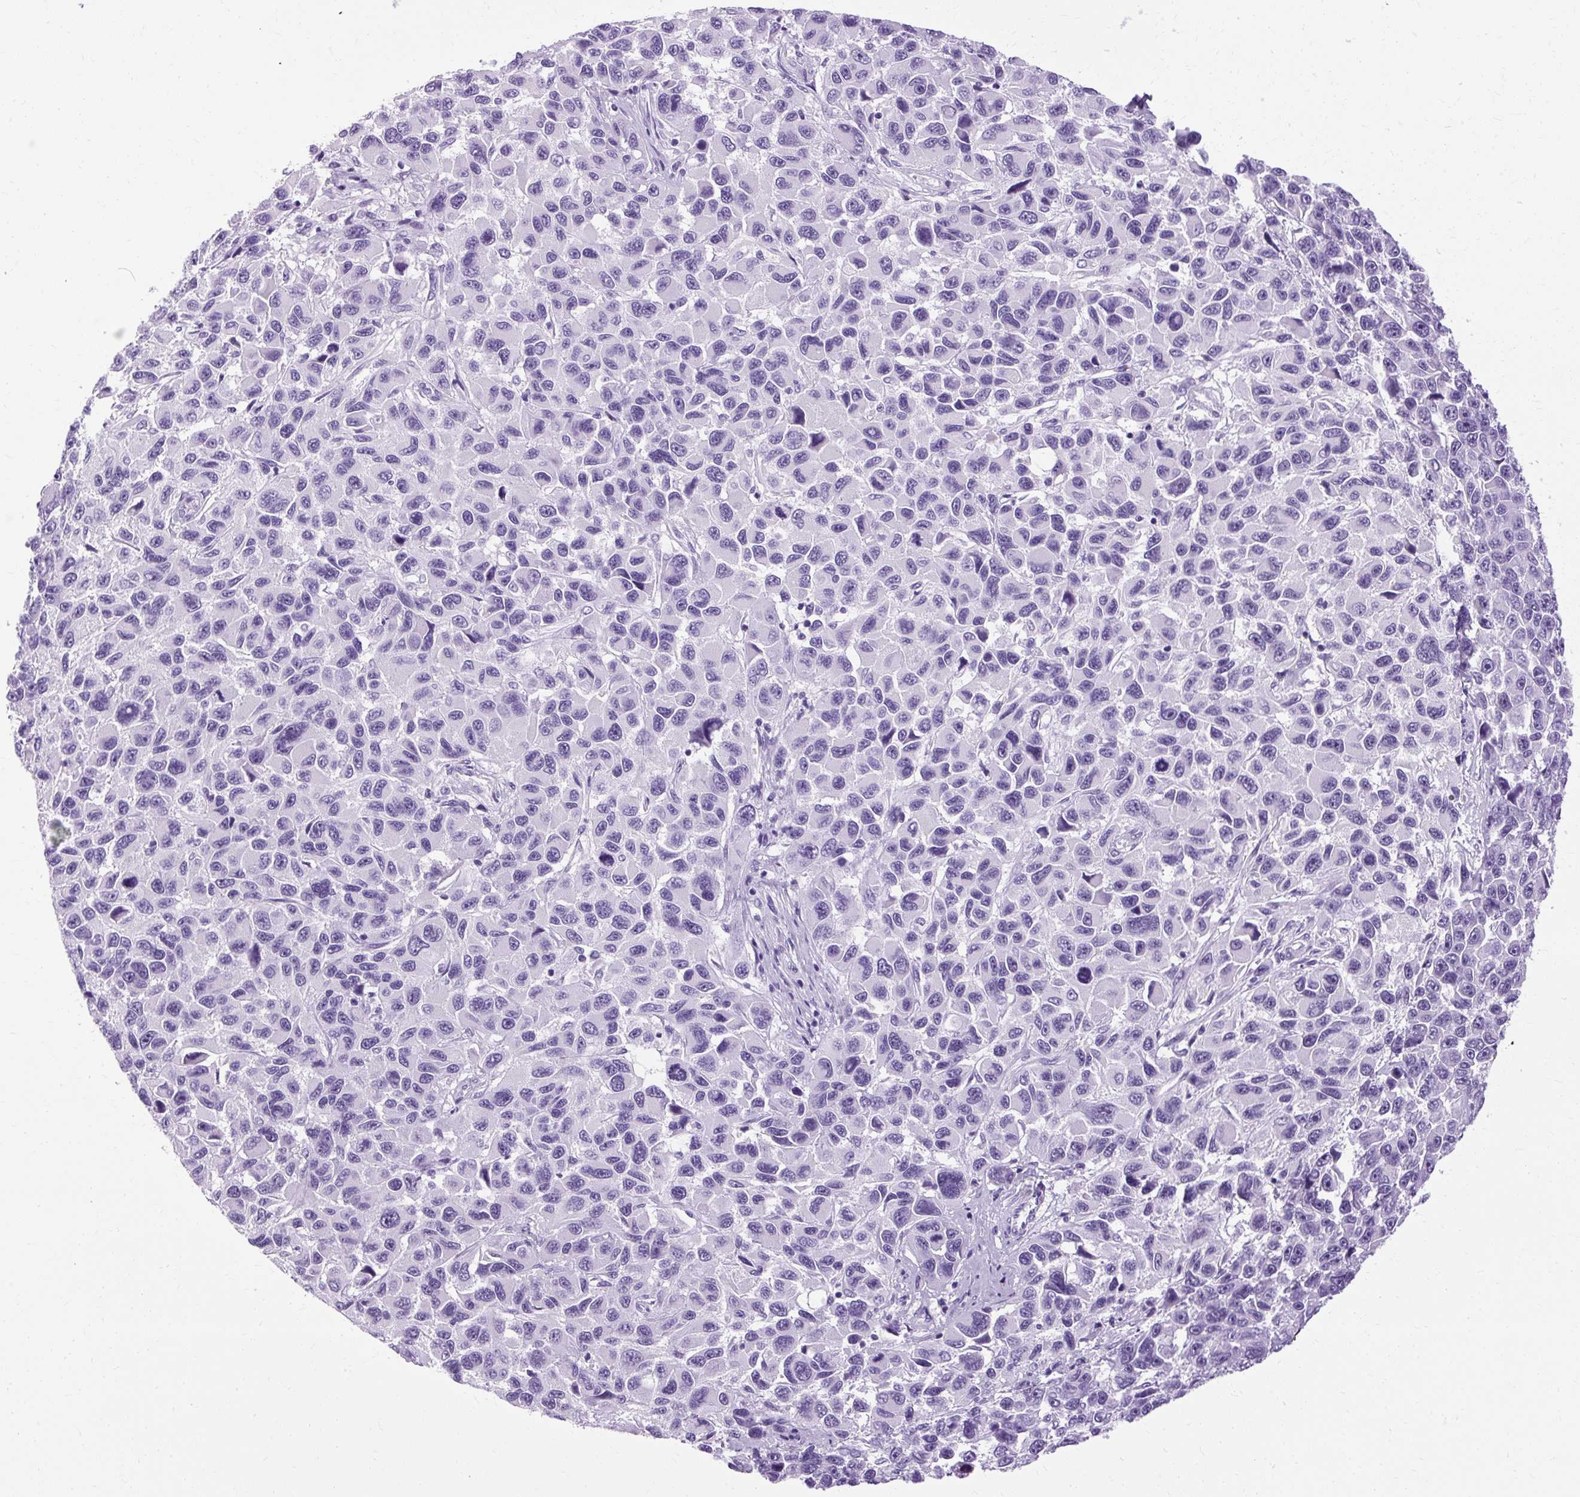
{"staining": {"intensity": "negative", "quantity": "none", "location": "none"}, "tissue": "melanoma", "cell_type": "Tumor cells", "image_type": "cancer", "snomed": [{"axis": "morphology", "description": "Malignant melanoma, NOS"}, {"axis": "topography", "description": "Skin"}], "caption": "DAB immunohistochemical staining of melanoma demonstrates no significant expression in tumor cells.", "gene": "B3GNT4", "patient": {"sex": "male", "age": 53}}